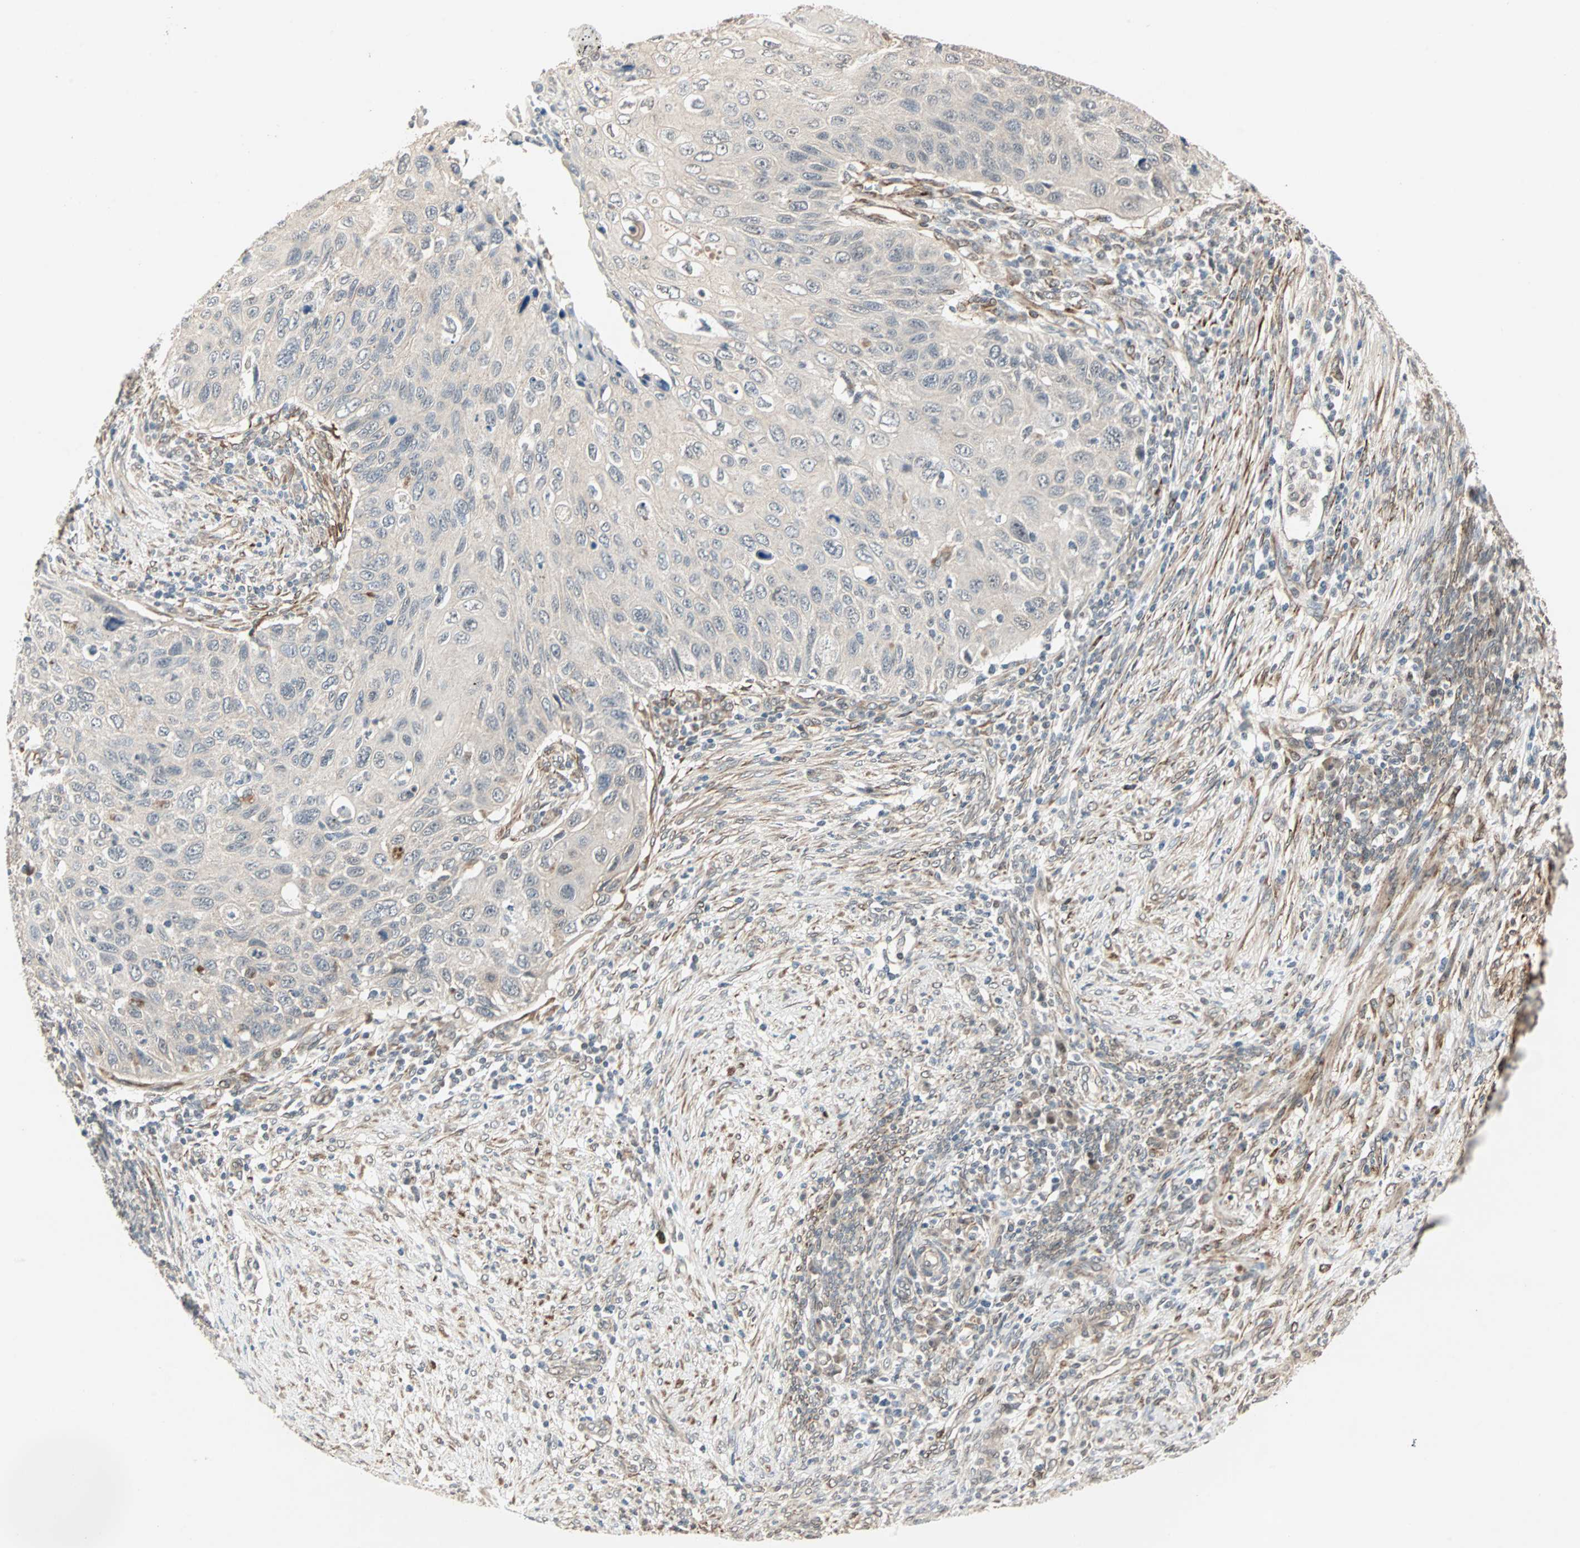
{"staining": {"intensity": "negative", "quantity": "none", "location": "none"}, "tissue": "cervical cancer", "cell_type": "Tumor cells", "image_type": "cancer", "snomed": [{"axis": "morphology", "description": "Squamous cell carcinoma, NOS"}, {"axis": "topography", "description": "Cervix"}], "caption": "Immunohistochemistry (IHC) micrograph of neoplastic tissue: cervical cancer (squamous cell carcinoma) stained with DAB exhibits no significant protein expression in tumor cells.", "gene": "TRPV4", "patient": {"sex": "female", "age": 70}}